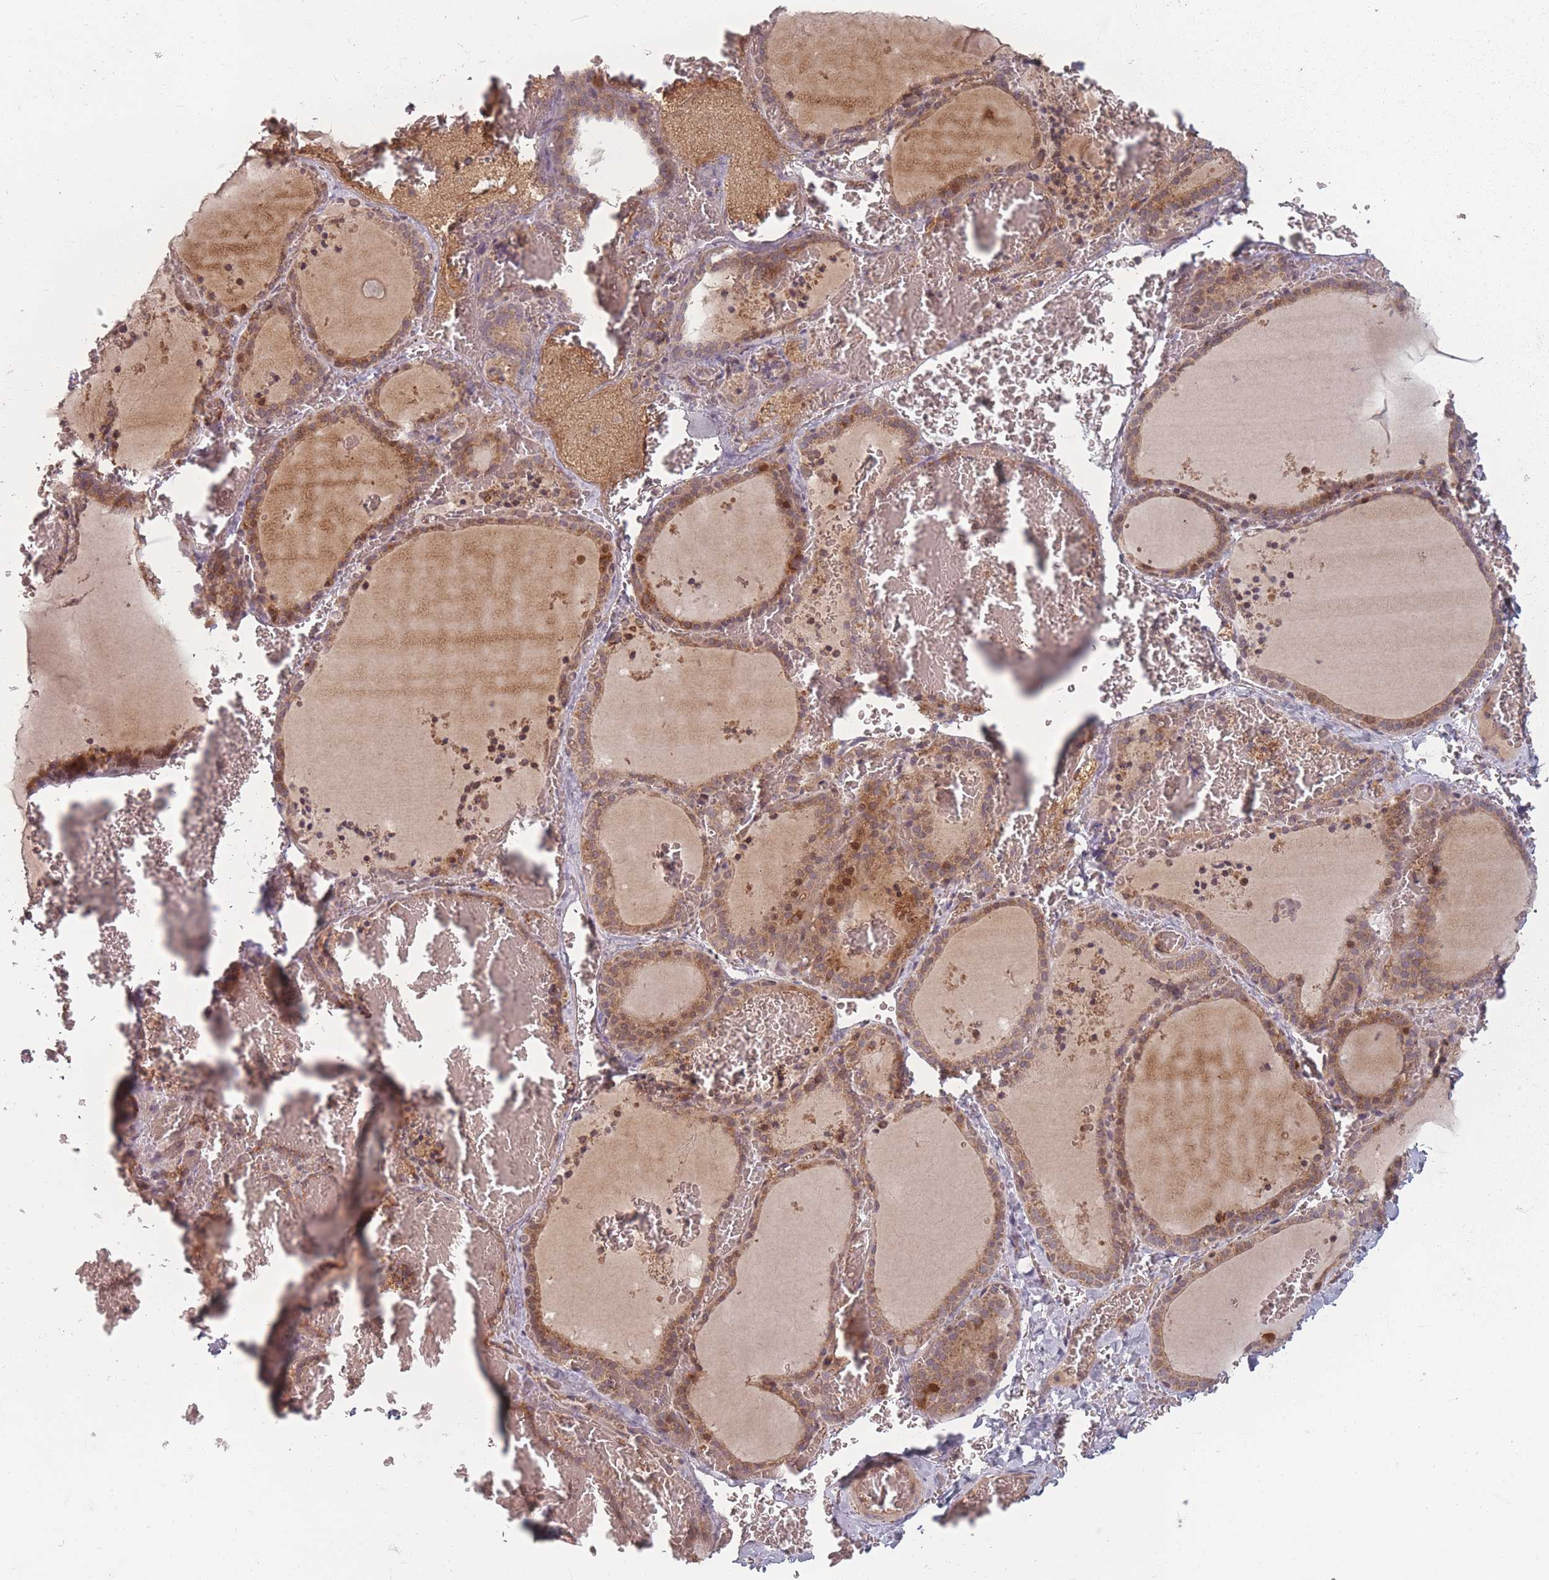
{"staining": {"intensity": "moderate", "quantity": ">75%", "location": "cytoplasmic/membranous,nuclear"}, "tissue": "thyroid gland", "cell_type": "Glandular cells", "image_type": "normal", "snomed": [{"axis": "morphology", "description": "Normal tissue, NOS"}, {"axis": "topography", "description": "Thyroid gland"}], "caption": "IHC staining of unremarkable thyroid gland, which shows medium levels of moderate cytoplasmic/membranous,nuclear positivity in about >75% of glandular cells indicating moderate cytoplasmic/membranous,nuclear protein positivity. The staining was performed using DAB (brown) for protein detection and nuclei were counterstained in hematoxylin (blue).", "gene": "HAGH", "patient": {"sex": "female", "age": 39}}